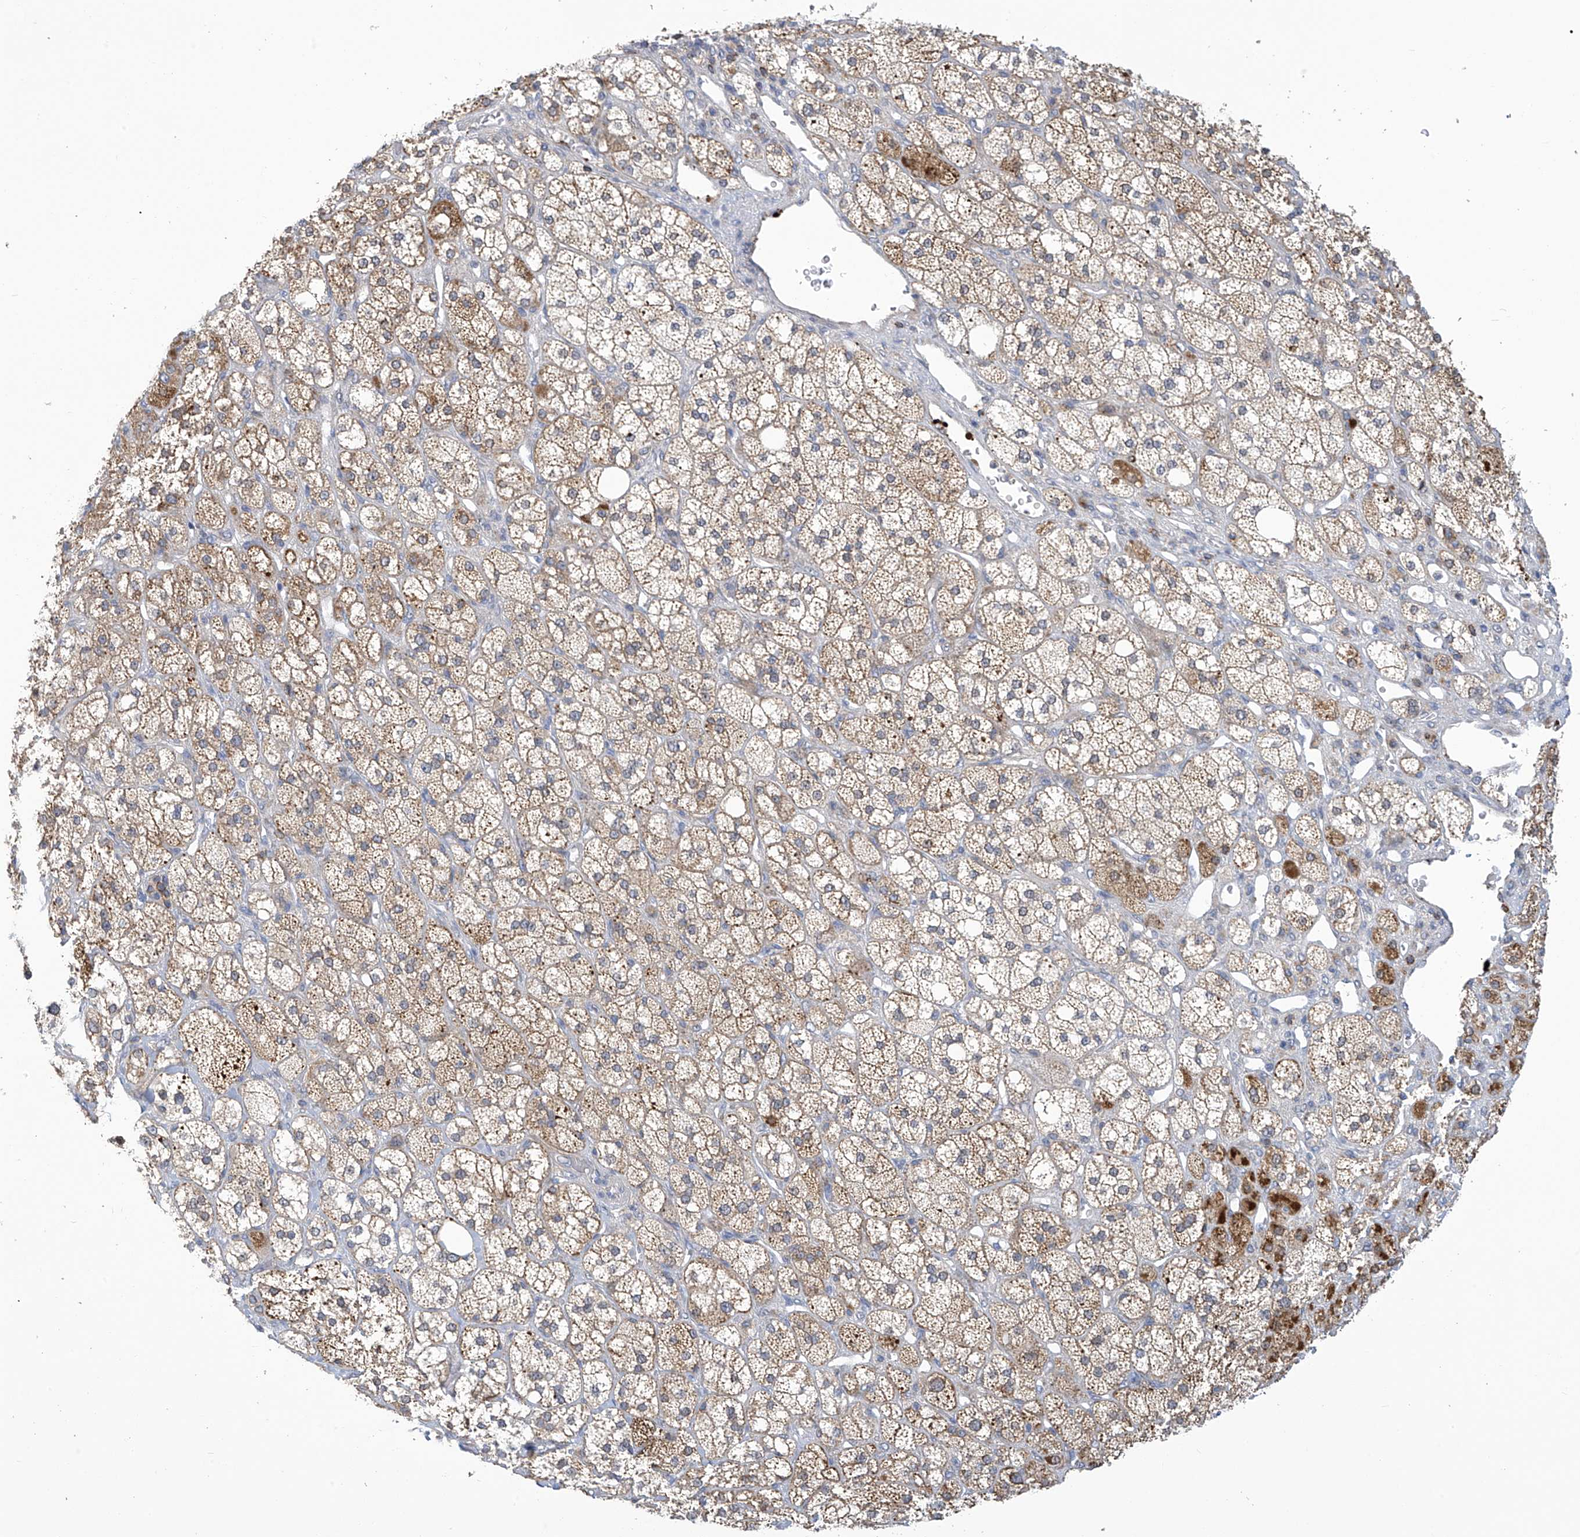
{"staining": {"intensity": "moderate", "quantity": "25%-75%", "location": "cytoplasmic/membranous"}, "tissue": "adrenal gland", "cell_type": "Glandular cells", "image_type": "normal", "snomed": [{"axis": "morphology", "description": "Normal tissue, NOS"}, {"axis": "topography", "description": "Adrenal gland"}], "caption": "IHC micrograph of normal adrenal gland: adrenal gland stained using IHC demonstrates medium levels of moderate protein expression localized specifically in the cytoplasmic/membranous of glandular cells, appearing as a cytoplasmic/membranous brown color.", "gene": "IBA57", "patient": {"sex": "male", "age": 61}}